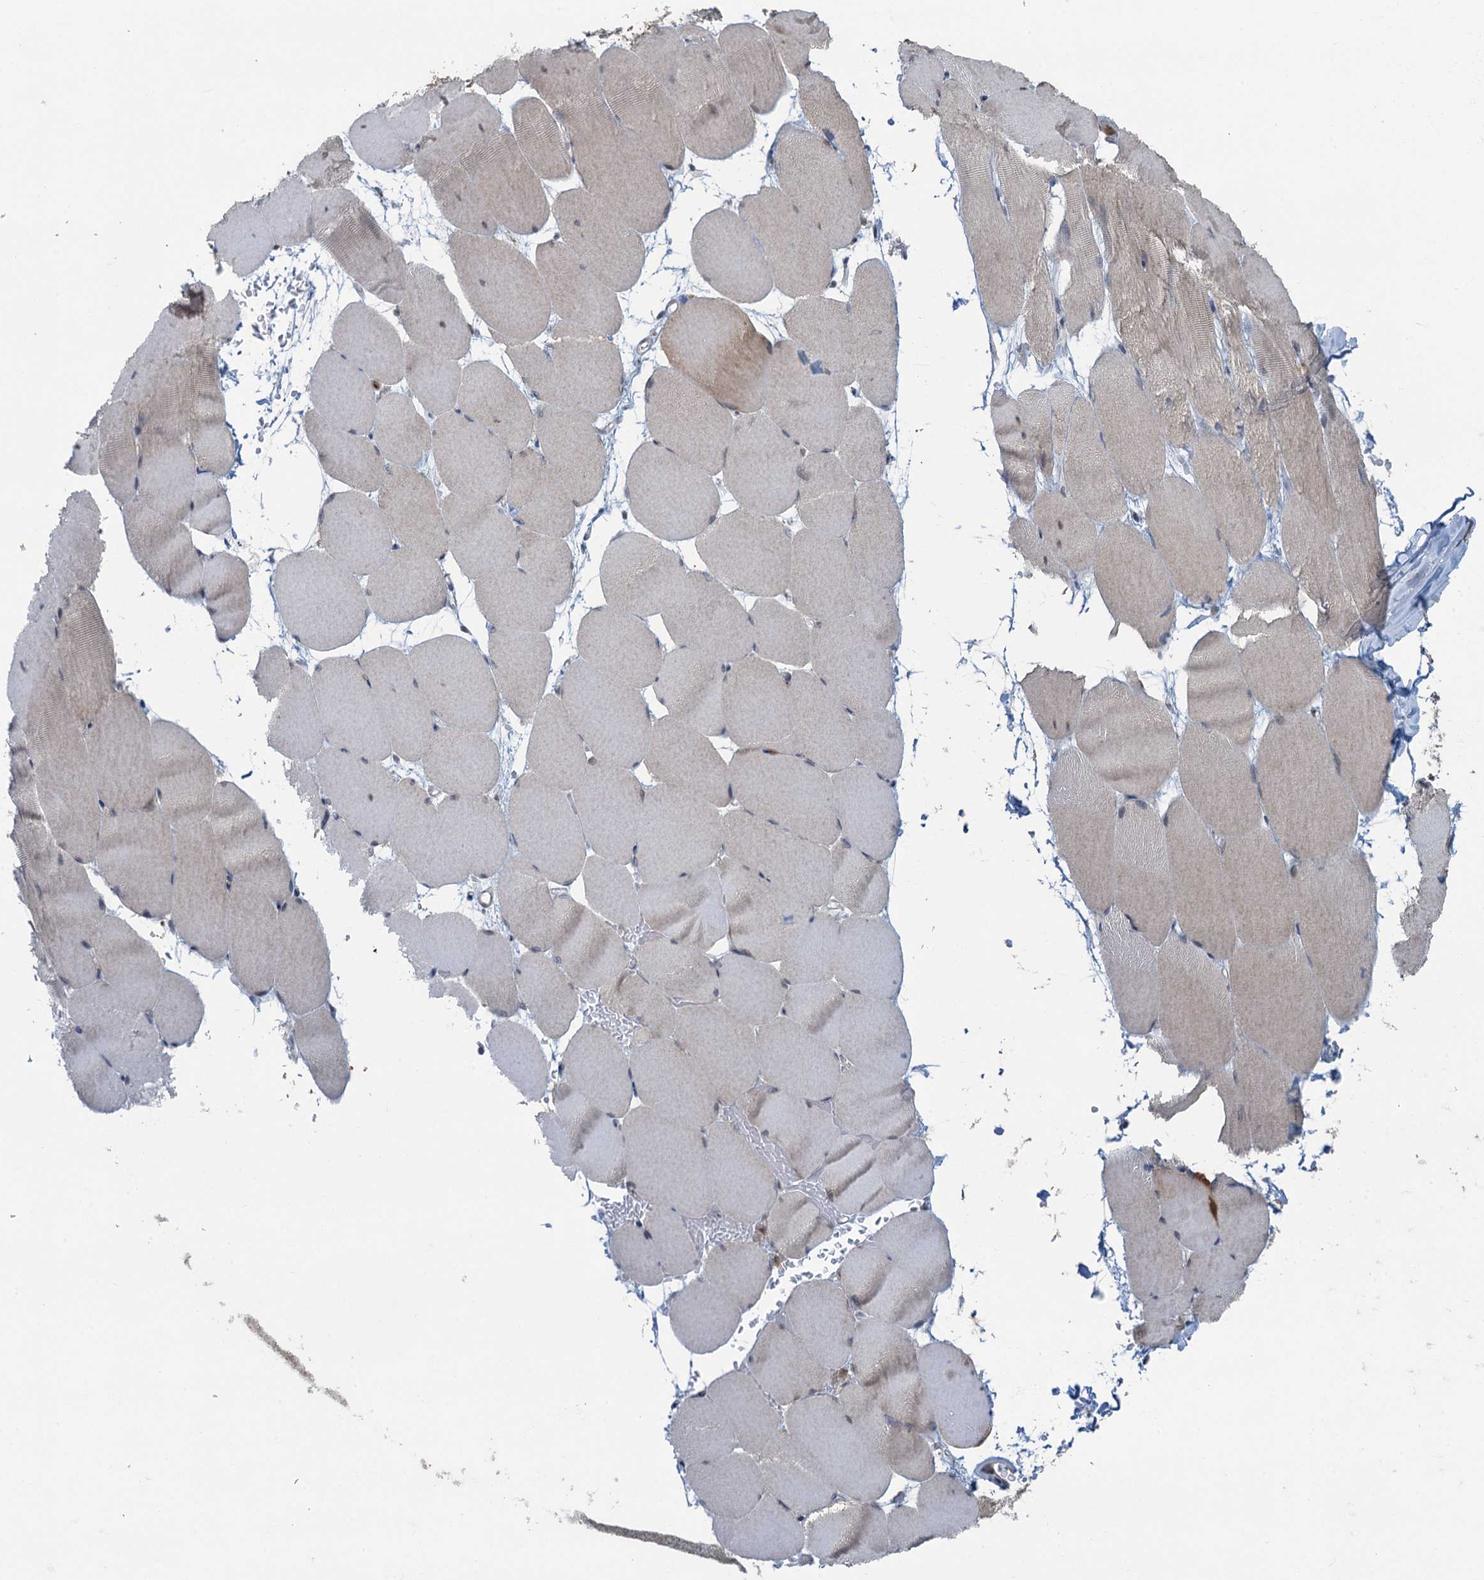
{"staining": {"intensity": "negative", "quantity": "none", "location": "none"}, "tissue": "skeletal muscle", "cell_type": "Myocytes", "image_type": "normal", "snomed": [{"axis": "morphology", "description": "Normal tissue, NOS"}, {"axis": "topography", "description": "Skeletal muscle"}, {"axis": "topography", "description": "Parathyroid gland"}], "caption": "A high-resolution micrograph shows immunohistochemistry staining of benign skeletal muscle, which reveals no significant expression in myocytes.", "gene": "TEX35", "patient": {"sex": "female", "age": 37}}